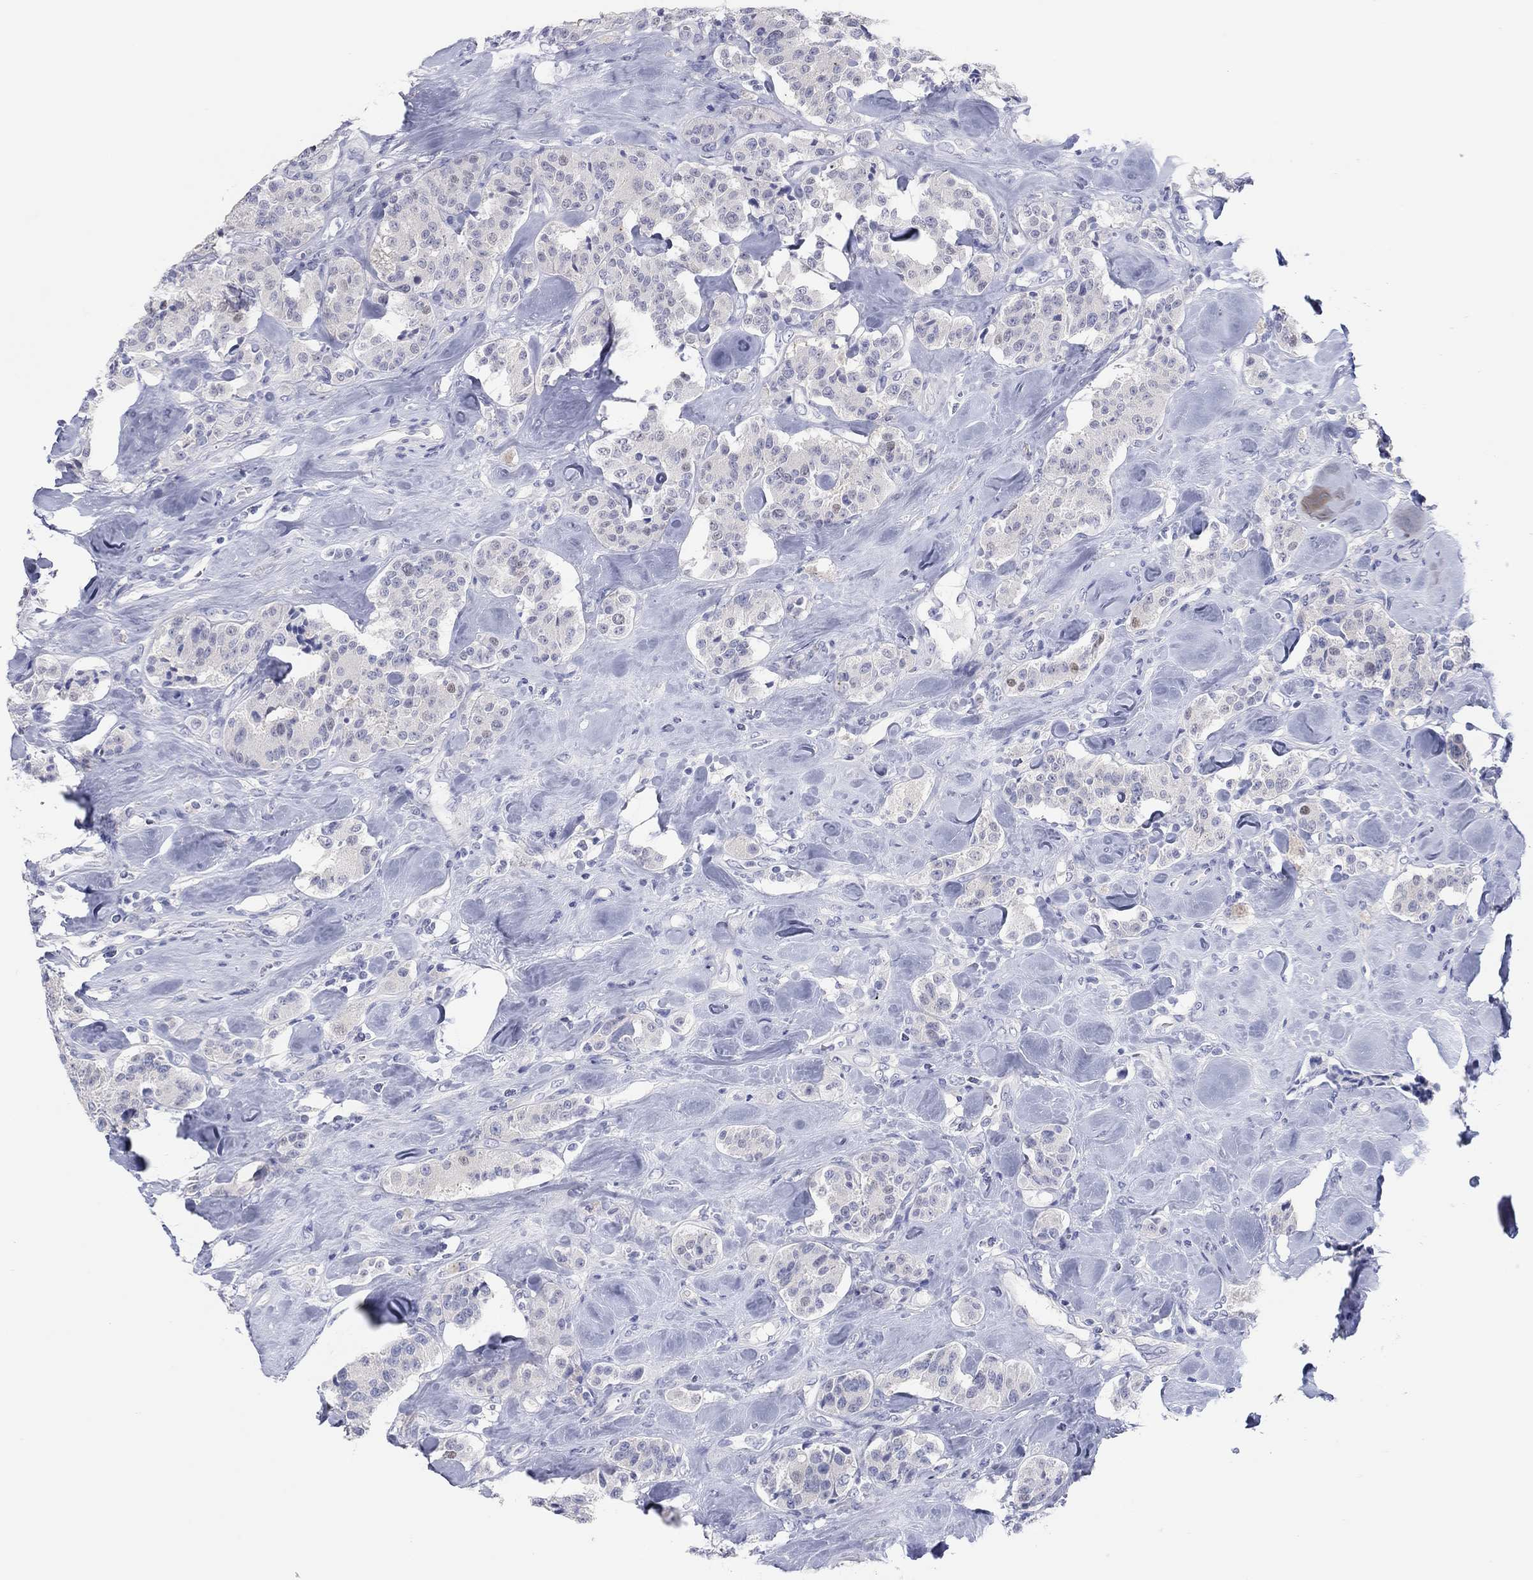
{"staining": {"intensity": "negative", "quantity": "none", "location": "none"}, "tissue": "carcinoid", "cell_type": "Tumor cells", "image_type": "cancer", "snomed": [{"axis": "morphology", "description": "Carcinoid, malignant, NOS"}, {"axis": "topography", "description": "Pancreas"}], "caption": "Immunohistochemistry histopathology image of carcinoid (malignant) stained for a protein (brown), which shows no staining in tumor cells.", "gene": "CPNE6", "patient": {"sex": "male", "age": 41}}